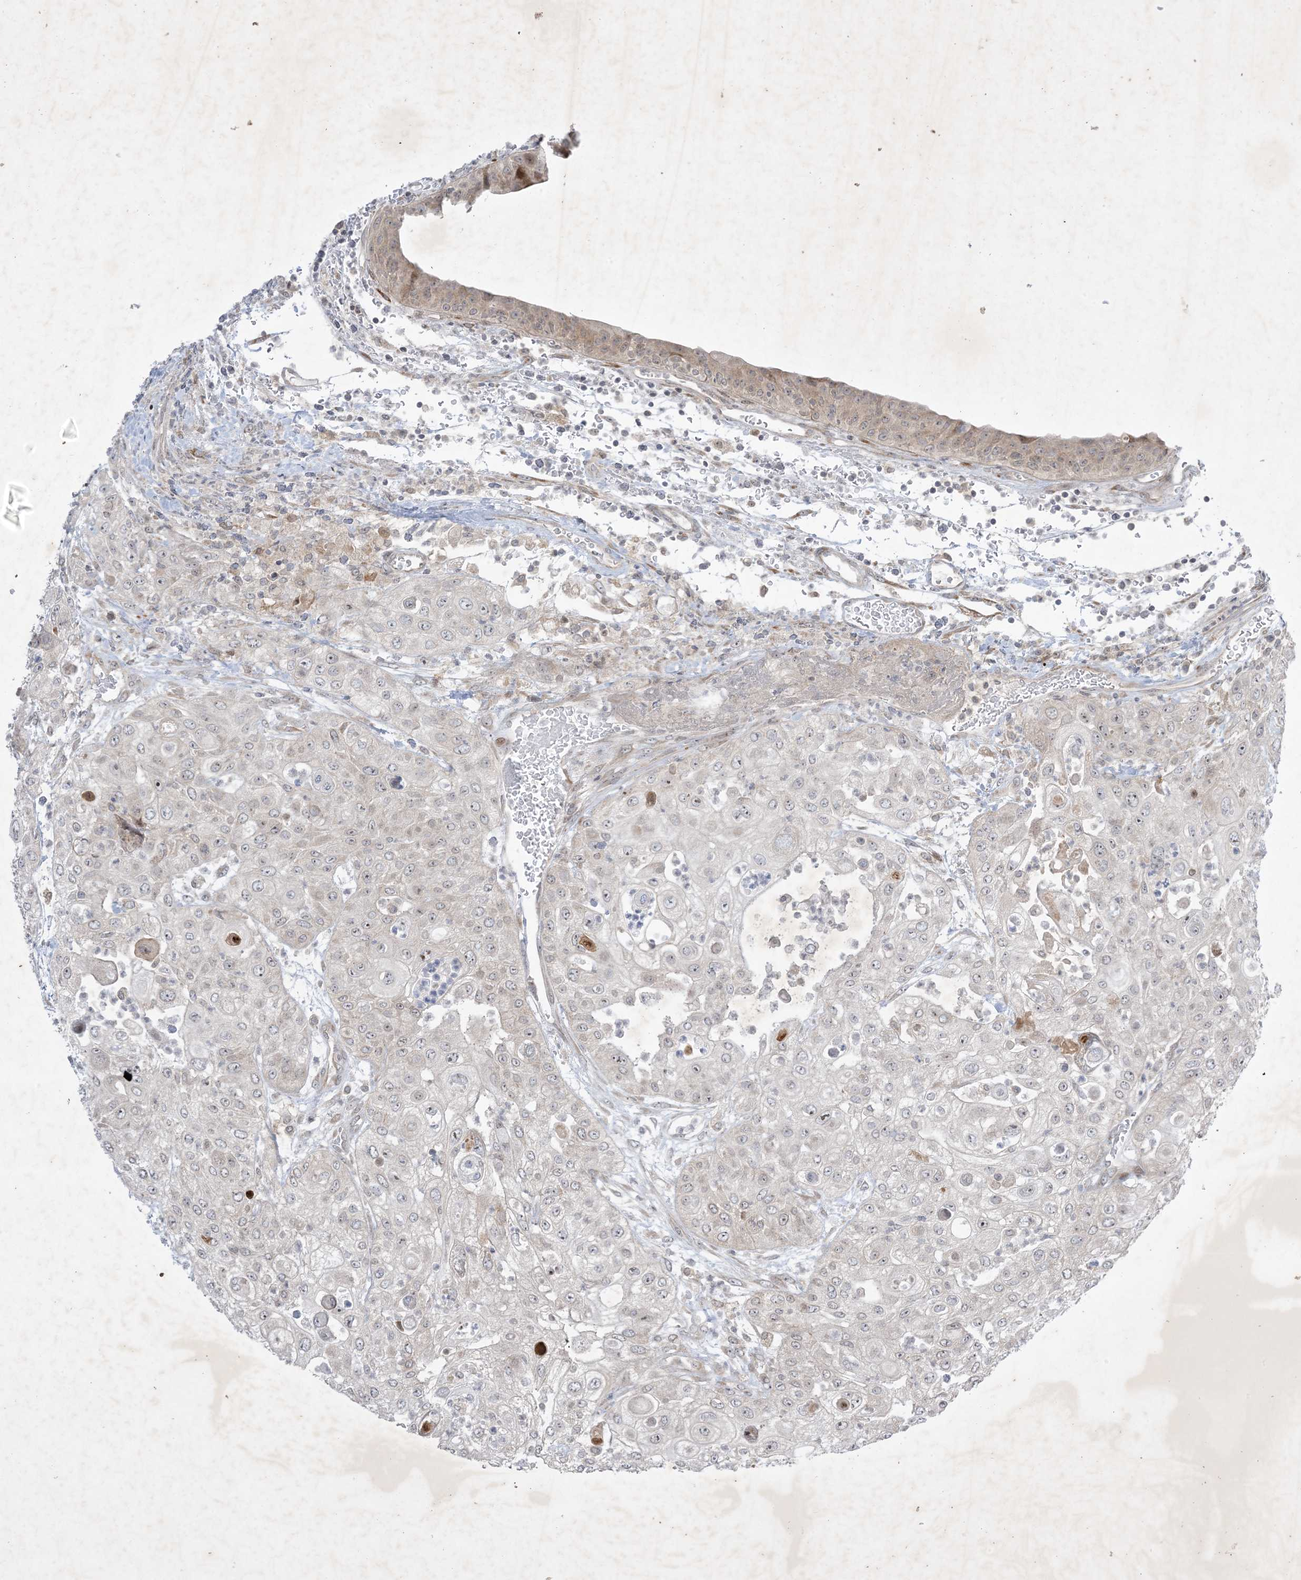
{"staining": {"intensity": "negative", "quantity": "none", "location": "none"}, "tissue": "urothelial cancer", "cell_type": "Tumor cells", "image_type": "cancer", "snomed": [{"axis": "morphology", "description": "Urothelial carcinoma, High grade"}, {"axis": "topography", "description": "Urinary bladder"}], "caption": "Immunohistochemical staining of urothelial carcinoma (high-grade) shows no significant expression in tumor cells. (Immunohistochemistry, brightfield microscopy, high magnification).", "gene": "SOGA3", "patient": {"sex": "female", "age": 79}}